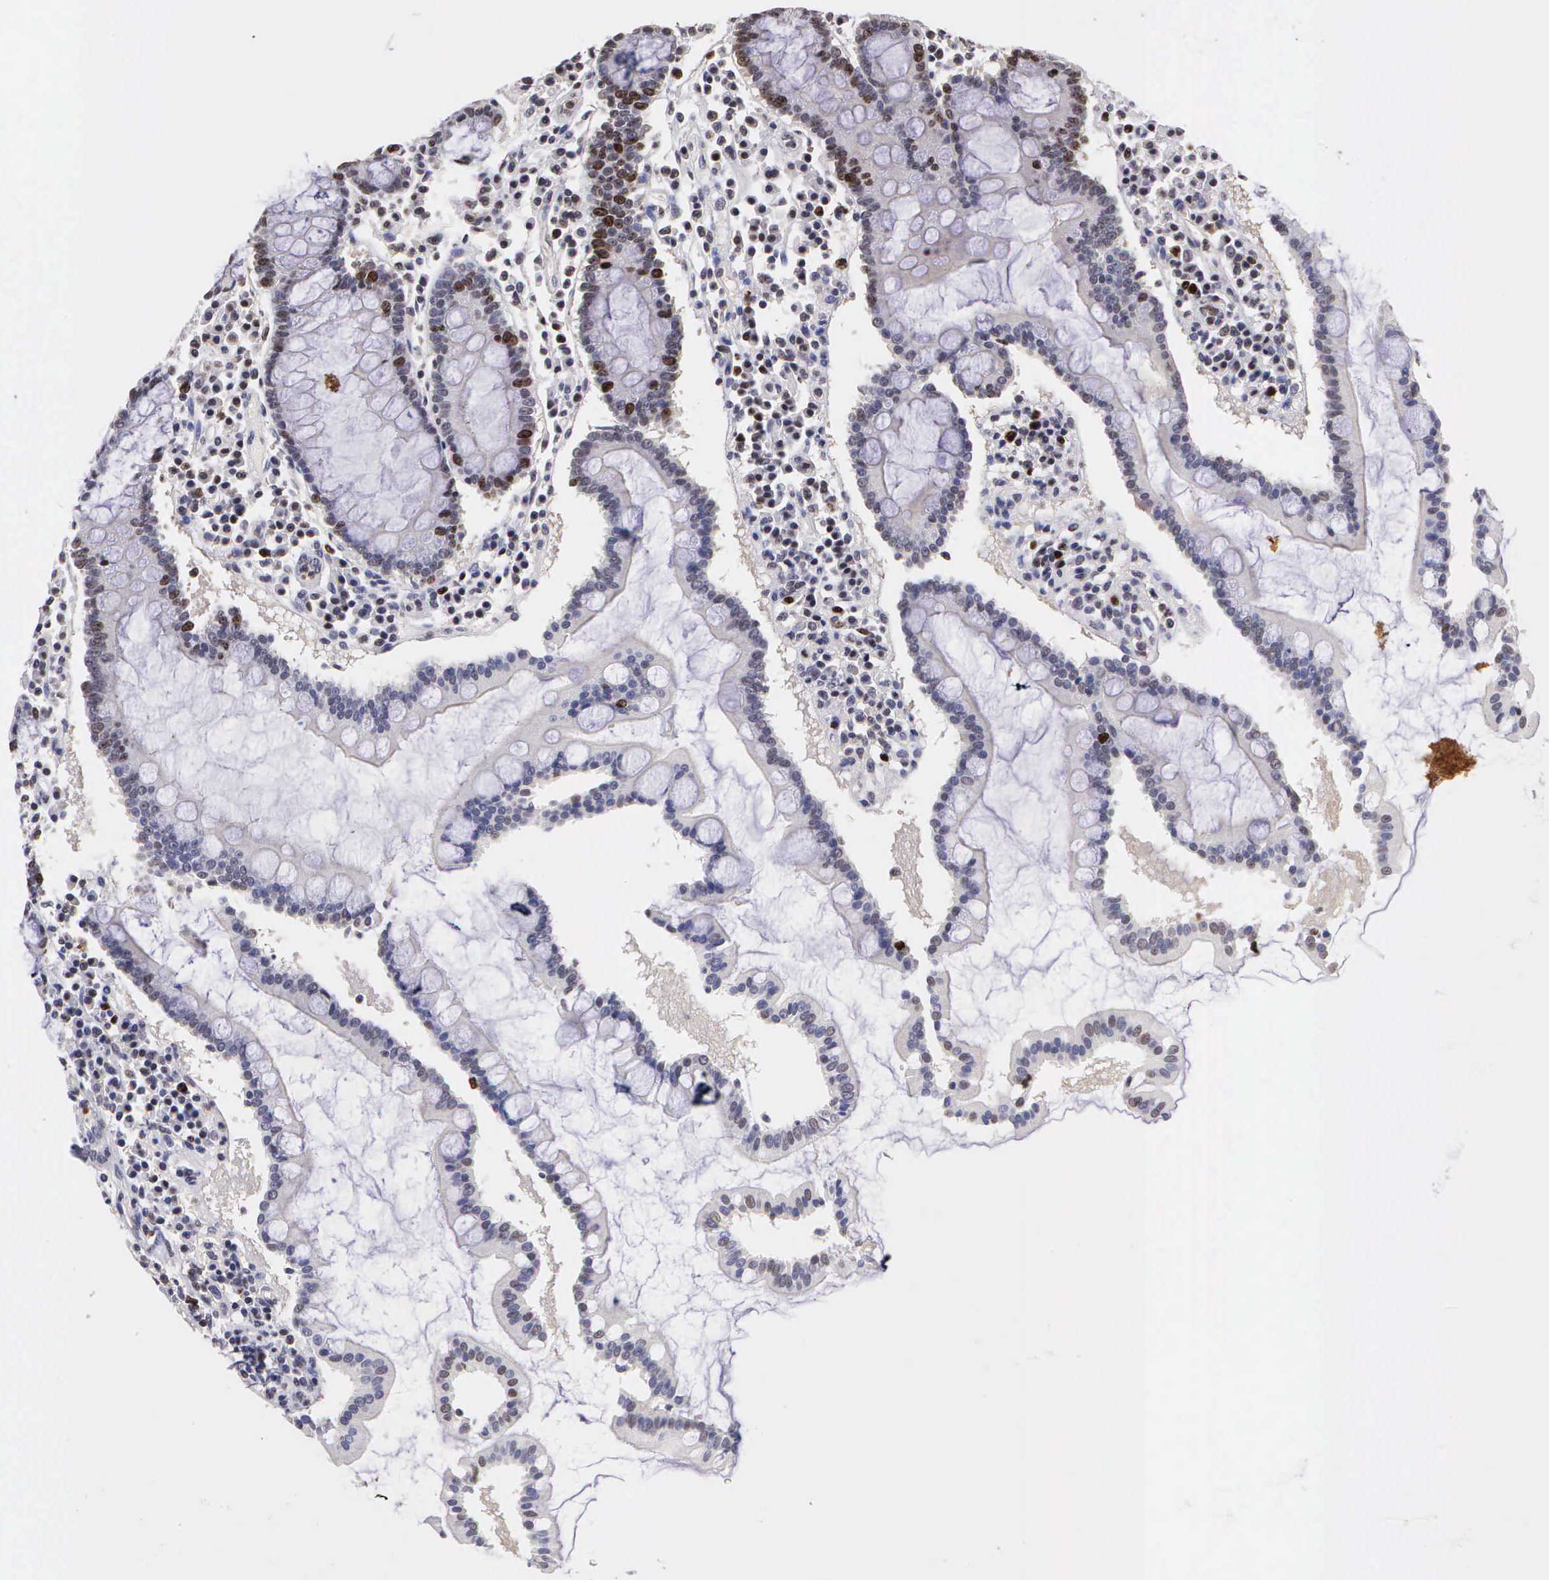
{"staining": {"intensity": "moderate", "quantity": "<25%", "location": "nuclear"}, "tissue": "duodenum", "cell_type": "Glandular cells", "image_type": "normal", "snomed": [{"axis": "morphology", "description": "Normal tissue, NOS"}, {"axis": "topography", "description": "Duodenum"}], "caption": "The image reveals a brown stain indicating the presence of a protein in the nuclear of glandular cells in duodenum.", "gene": "MKI67", "patient": {"sex": "male", "age": 73}}